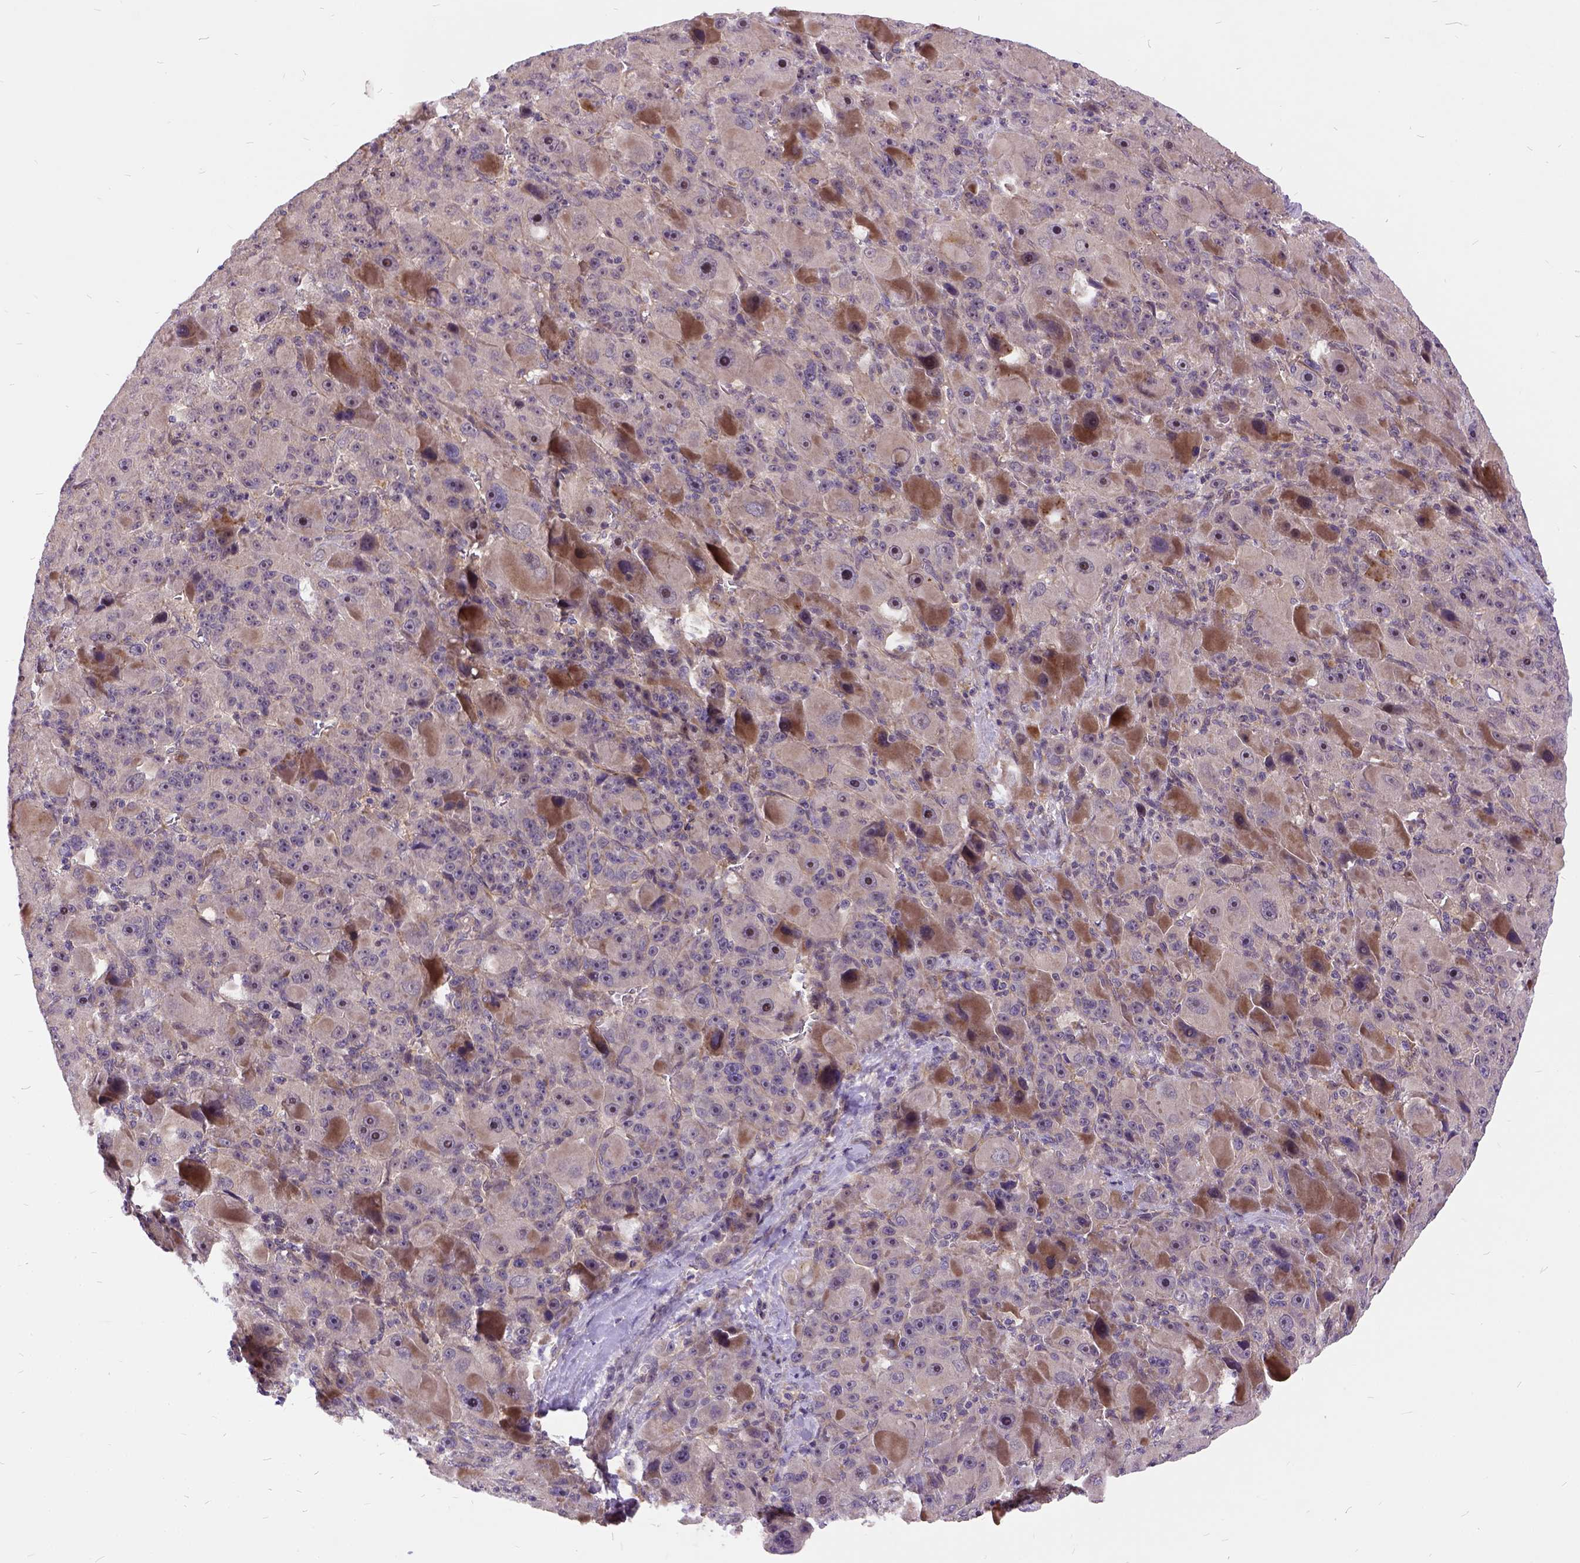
{"staining": {"intensity": "negative", "quantity": "none", "location": "none"}, "tissue": "liver cancer", "cell_type": "Tumor cells", "image_type": "cancer", "snomed": [{"axis": "morphology", "description": "Carcinoma, Hepatocellular, NOS"}, {"axis": "topography", "description": "Liver"}], "caption": "This is a photomicrograph of immunohistochemistry staining of hepatocellular carcinoma (liver), which shows no positivity in tumor cells.", "gene": "ILRUN", "patient": {"sex": "male", "age": 76}}